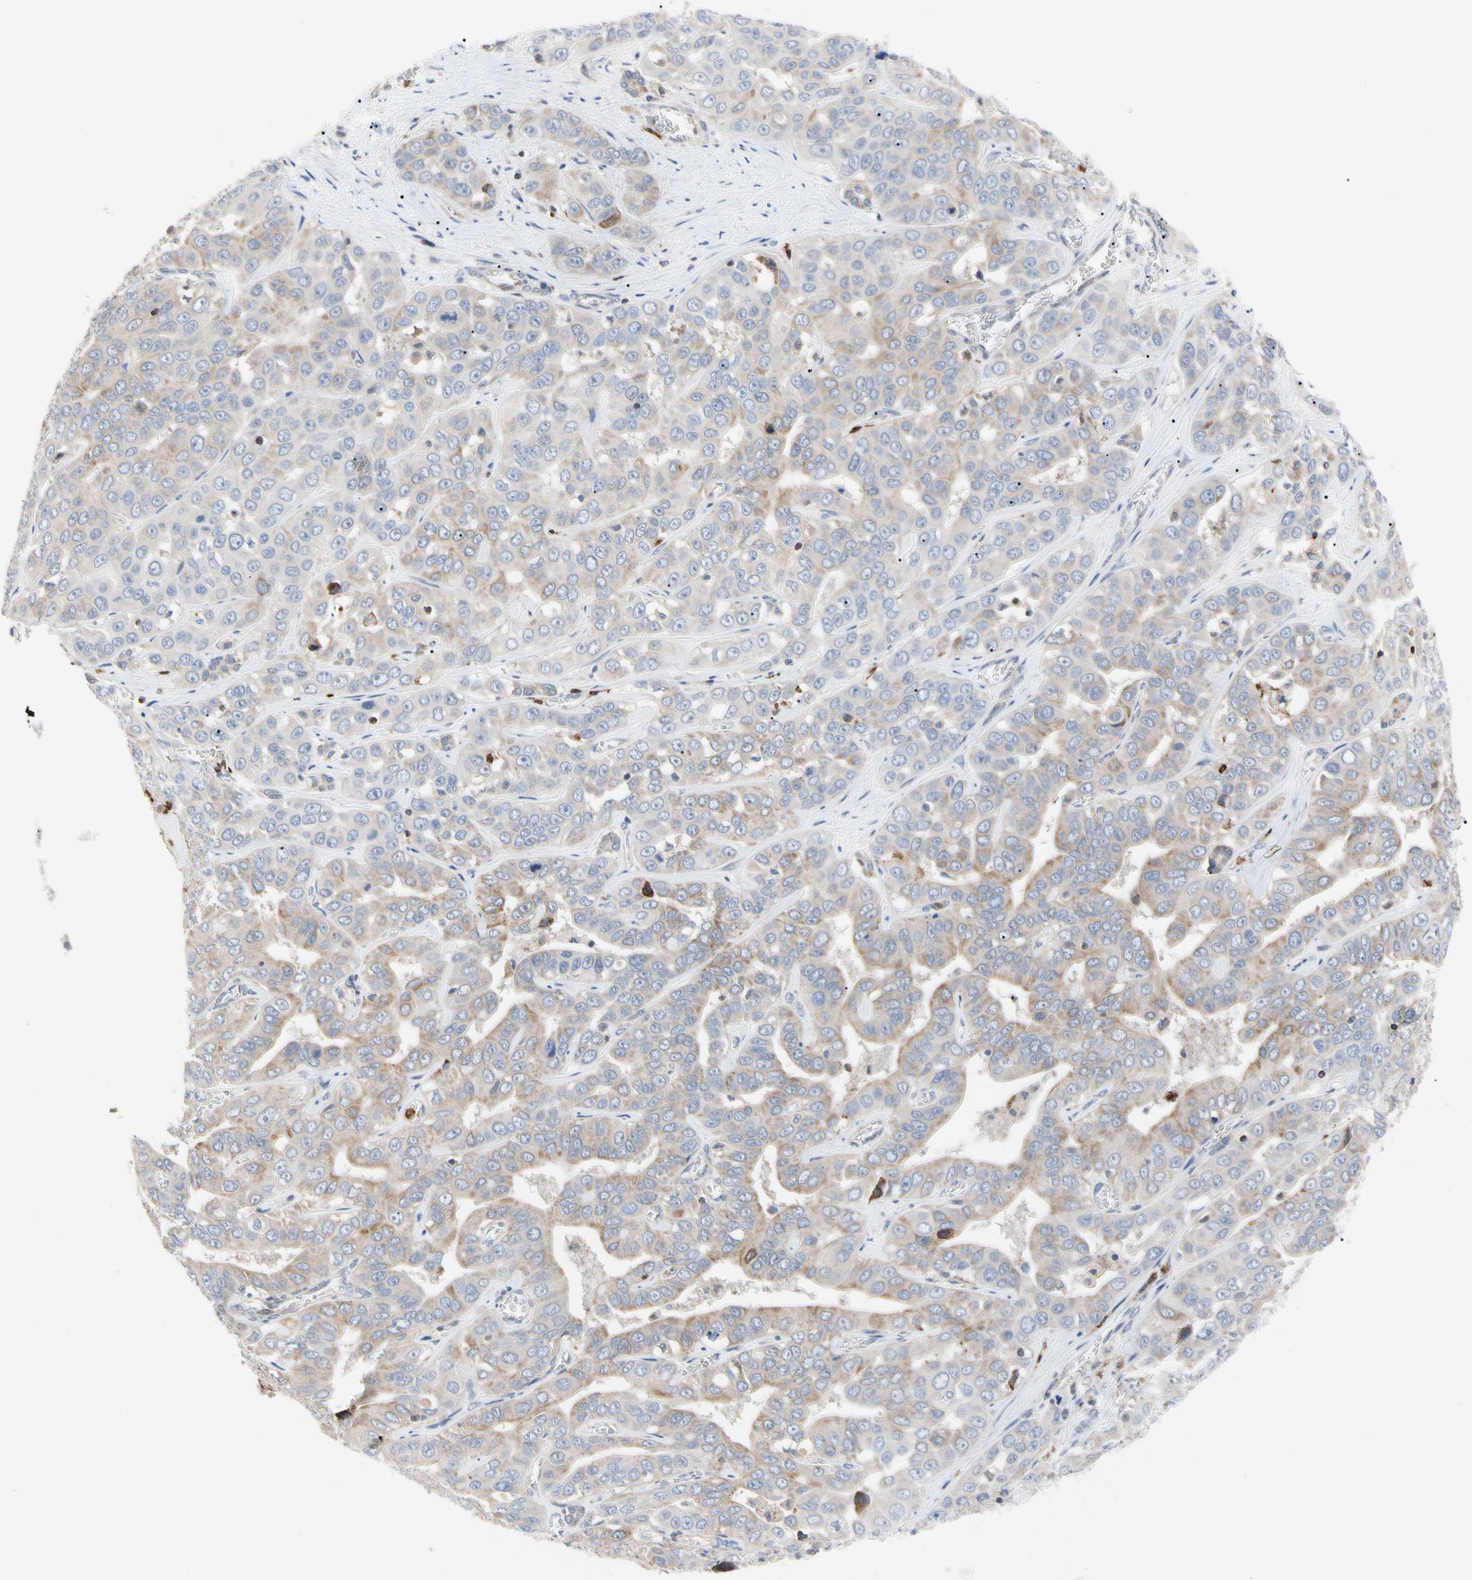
{"staining": {"intensity": "weak", "quantity": "<25%", "location": "cytoplasmic/membranous"}, "tissue": "liver cancer", "cell_type": "Tumor cells", "image_type": "cancer", "snomed": [{"axis": "morphology", "description": "Cholangiocarcinoma"}, {"axis": "topography", "description": "Liver"}], "caption": "Image shows no protein positivity in tumor cells of liver cholangiocarcinoma tissue.", "gene": "MCL1", "patient": {"sex": "female", "age": 52}}